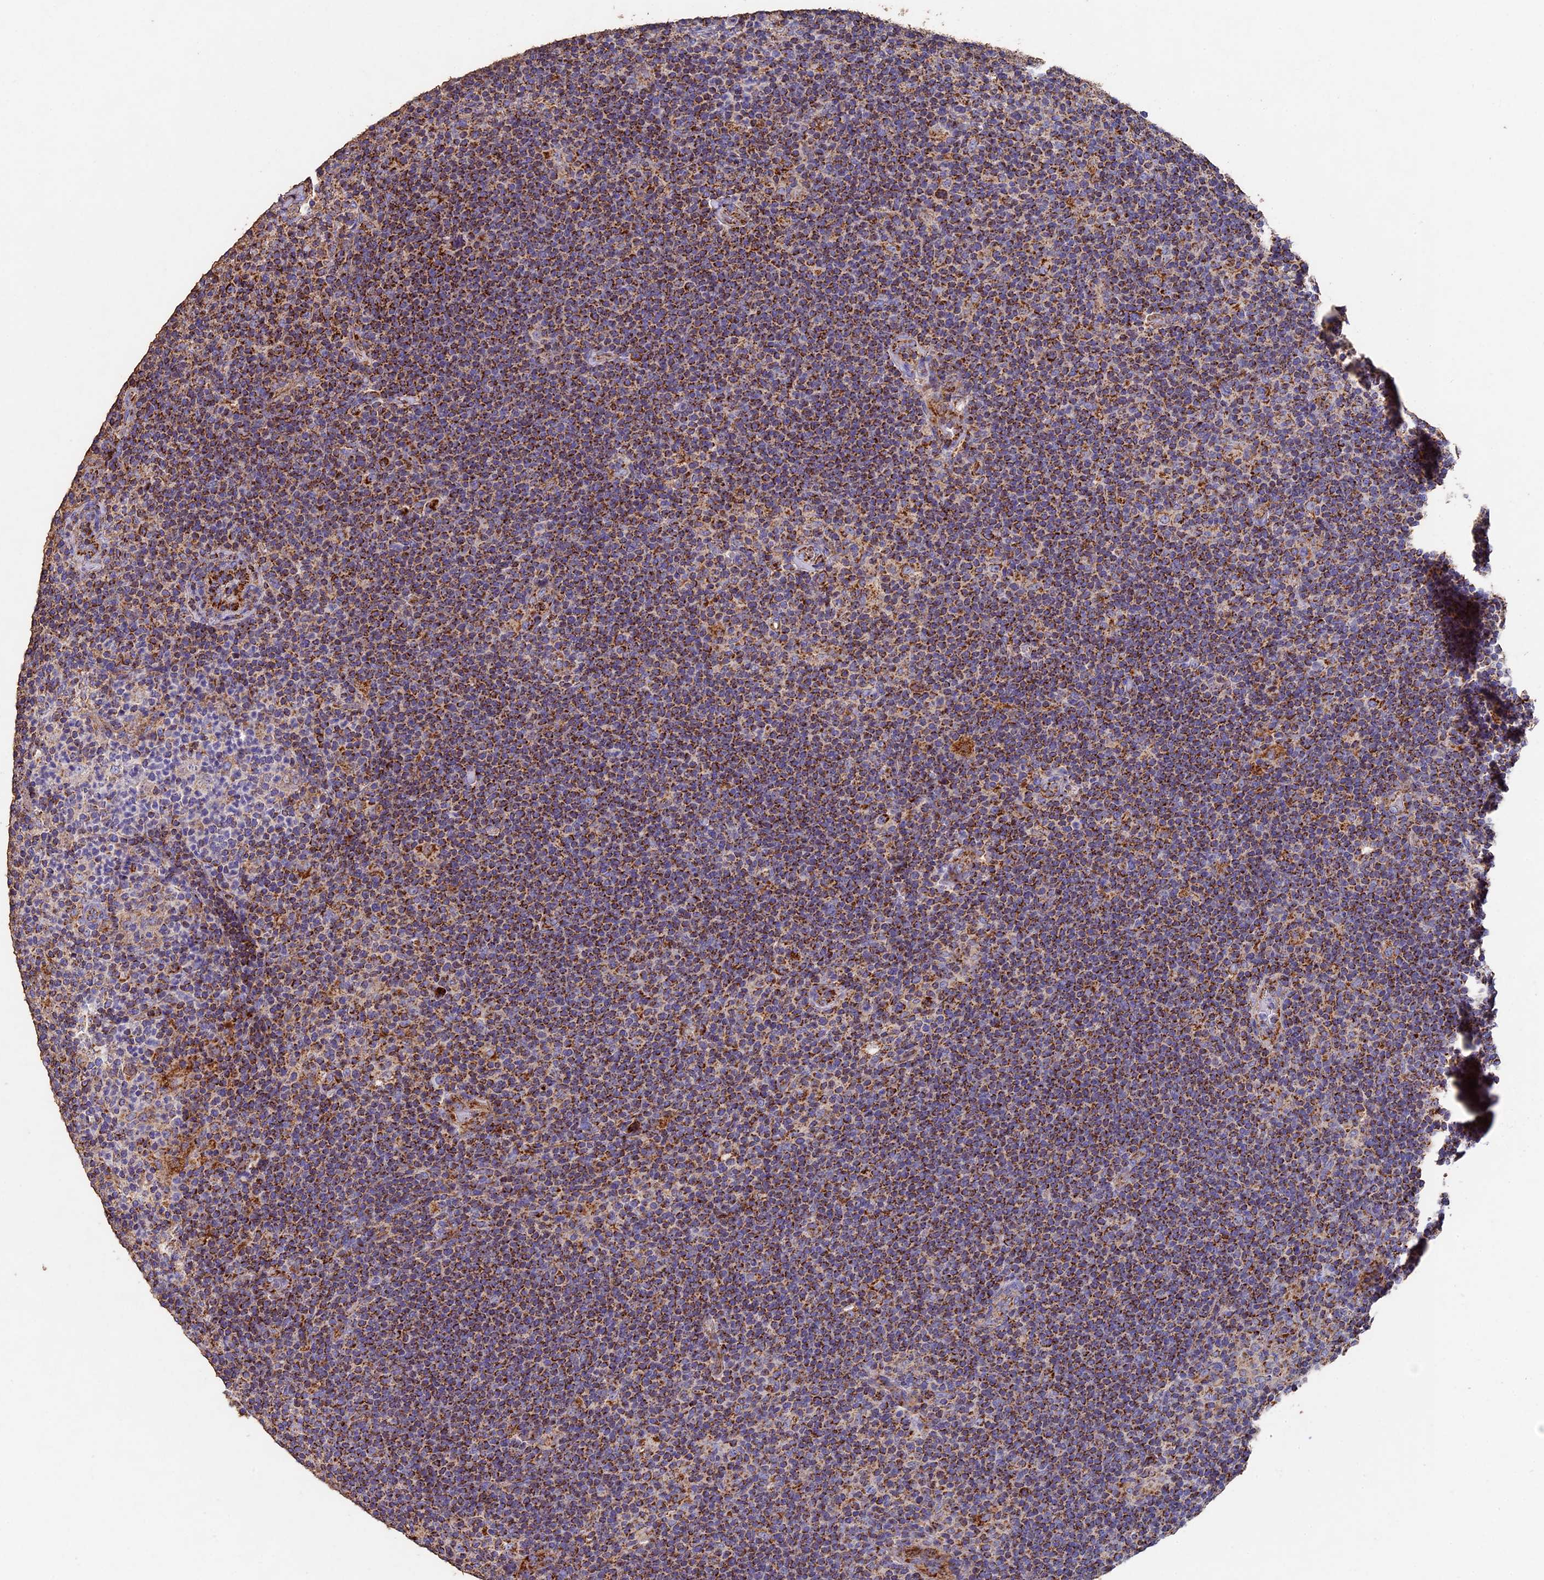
{"staining": {"intensity": "strong", "quantity": "25%-75%", "location": "cytoplasmic/membranous"}, "tissue": "lymphoma", "cell_type": "Tumor cells", "image_type": "cancer", "snomed": [{"axis": "morphology", "description": "Hodgkin's disease, NOS"}, {"axis": "topography", "description": "Lymph node"}], "caption": "High-power microscopy captured an IHC photomicrograph of lymphoma, revealing strong cytoplasmic/membranous positivity in approximately 25%-75% of tumor cells. The protein of interest is stained brown, and the nuclei are stained in blue (DAB IHC with brightfield microscopy, high magnification).", "gene": "ADAT1", "patient": {"sex": "female", "age": 57}}